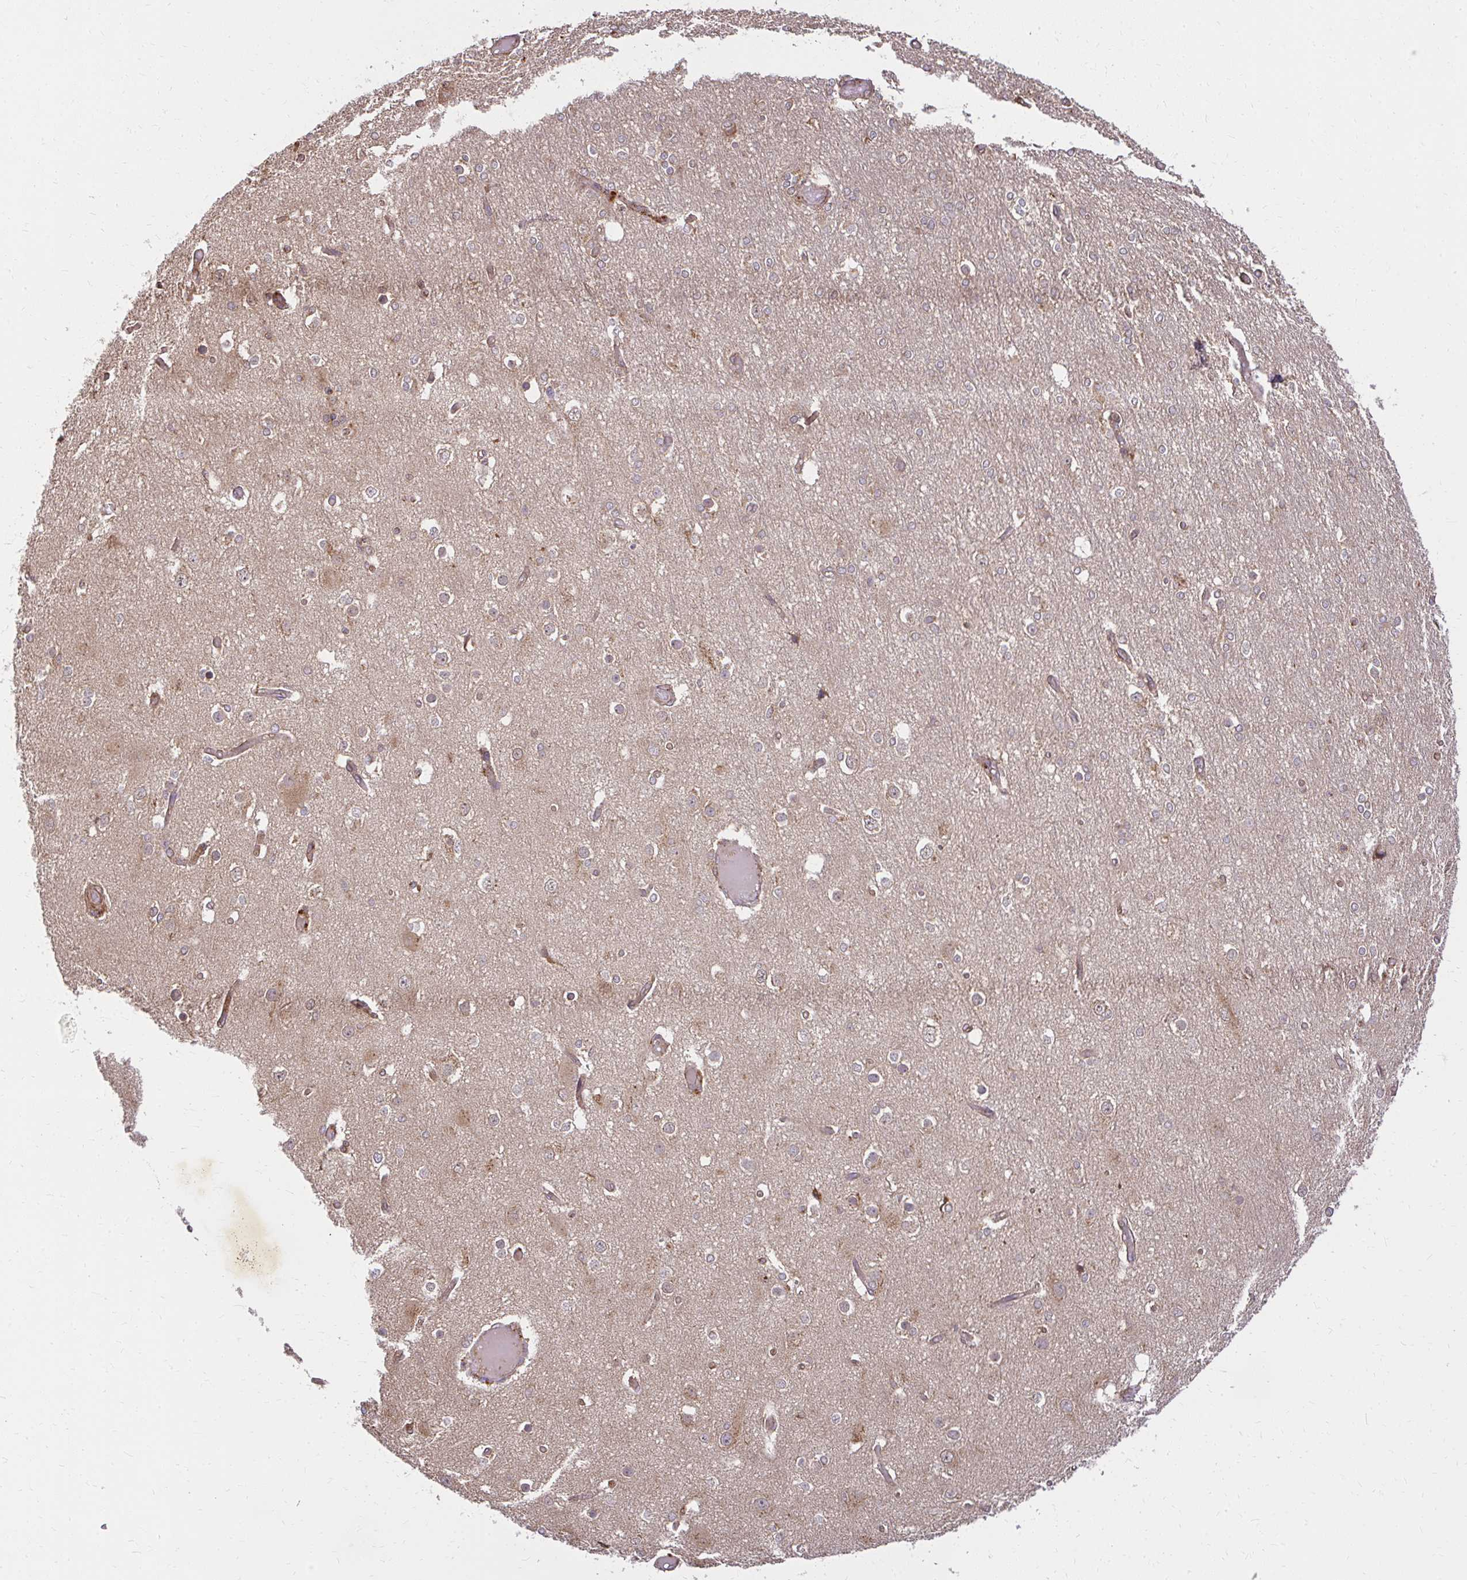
{"staining": {"intensity": "weak", "quantity": "25%-75%", "location": "cytoplasmic/membranous"}, "tissue": "cerebral cortex", "cell_type": "Endothelial cells", "image_type": "normal", "snomed": [{"axis": "morphology", "description": "Normal tissue, NOS"}, {"axis": "morphology", "description": "Inflammation, NOS"}, {"axis": "topography", "description": "Cerebral cortex"}], "caption": "DAB immunohistochemical staining of benign human cerebral cortex demonstrates weak cytoplasmic/membranous protein positivity in approximately 25%-75% of endothelial cells.", "gene": "GNS", "patient": {"sex": "male", "age": 6}}